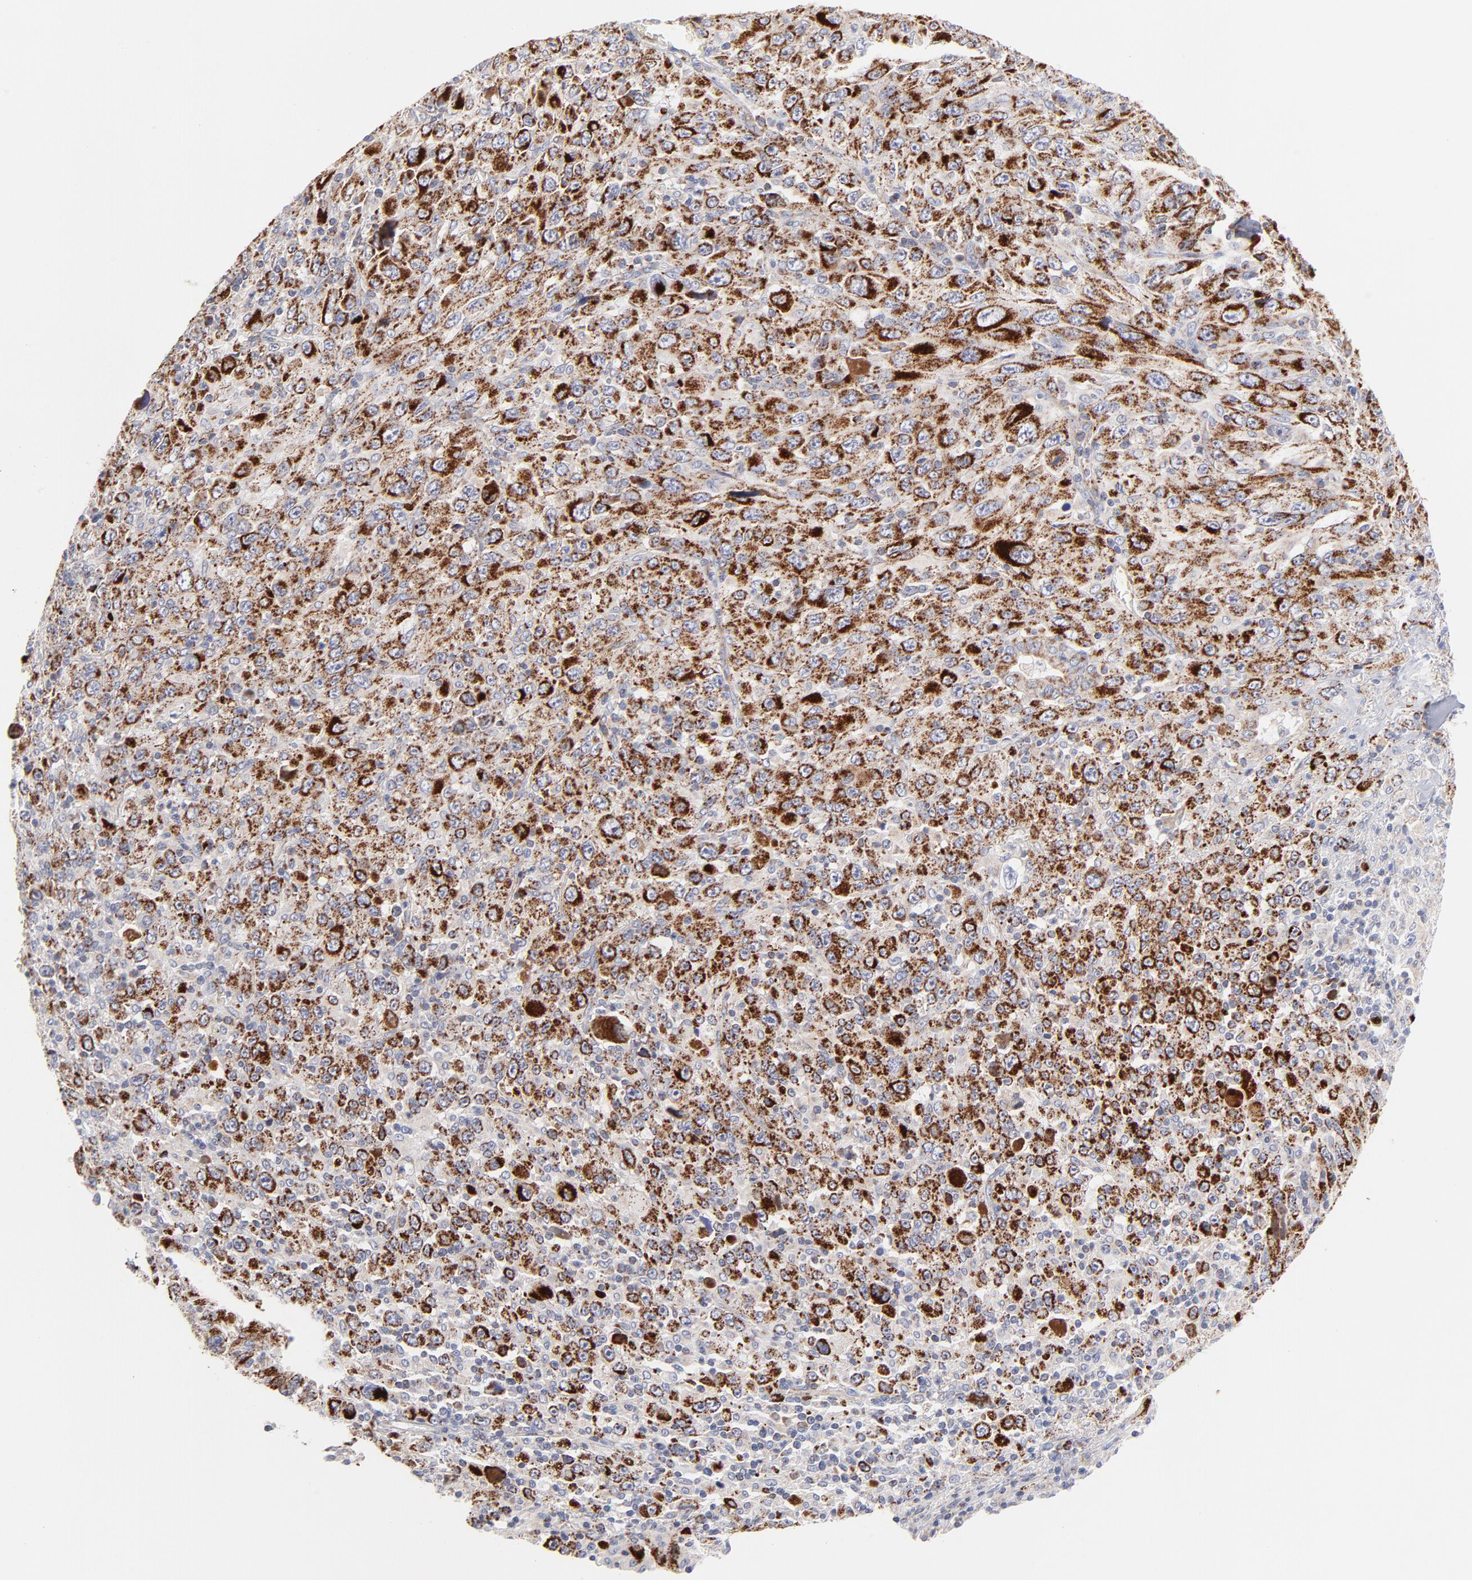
{"staining": {"intensity": "strong", "quantity": ">75%", "location": "cytoplasmic/membranous"}, "tissue": "melanoma", "cell_type": "Tumor cells", "image_type": "cancer", "snomed": [{"axis": "morphology", "description": "Malignant melanoma, Metastatic site"}, {"axis": "topography", "description": "Skin"}], "caption": "Protein staining demonstrates strong cytoplasmic/membranous expression in about >75% of tumor cells in malignant melanoma (metastatic site).", "gene": "TIMM8A", "patient": {"sex": "female", "age": 56}}